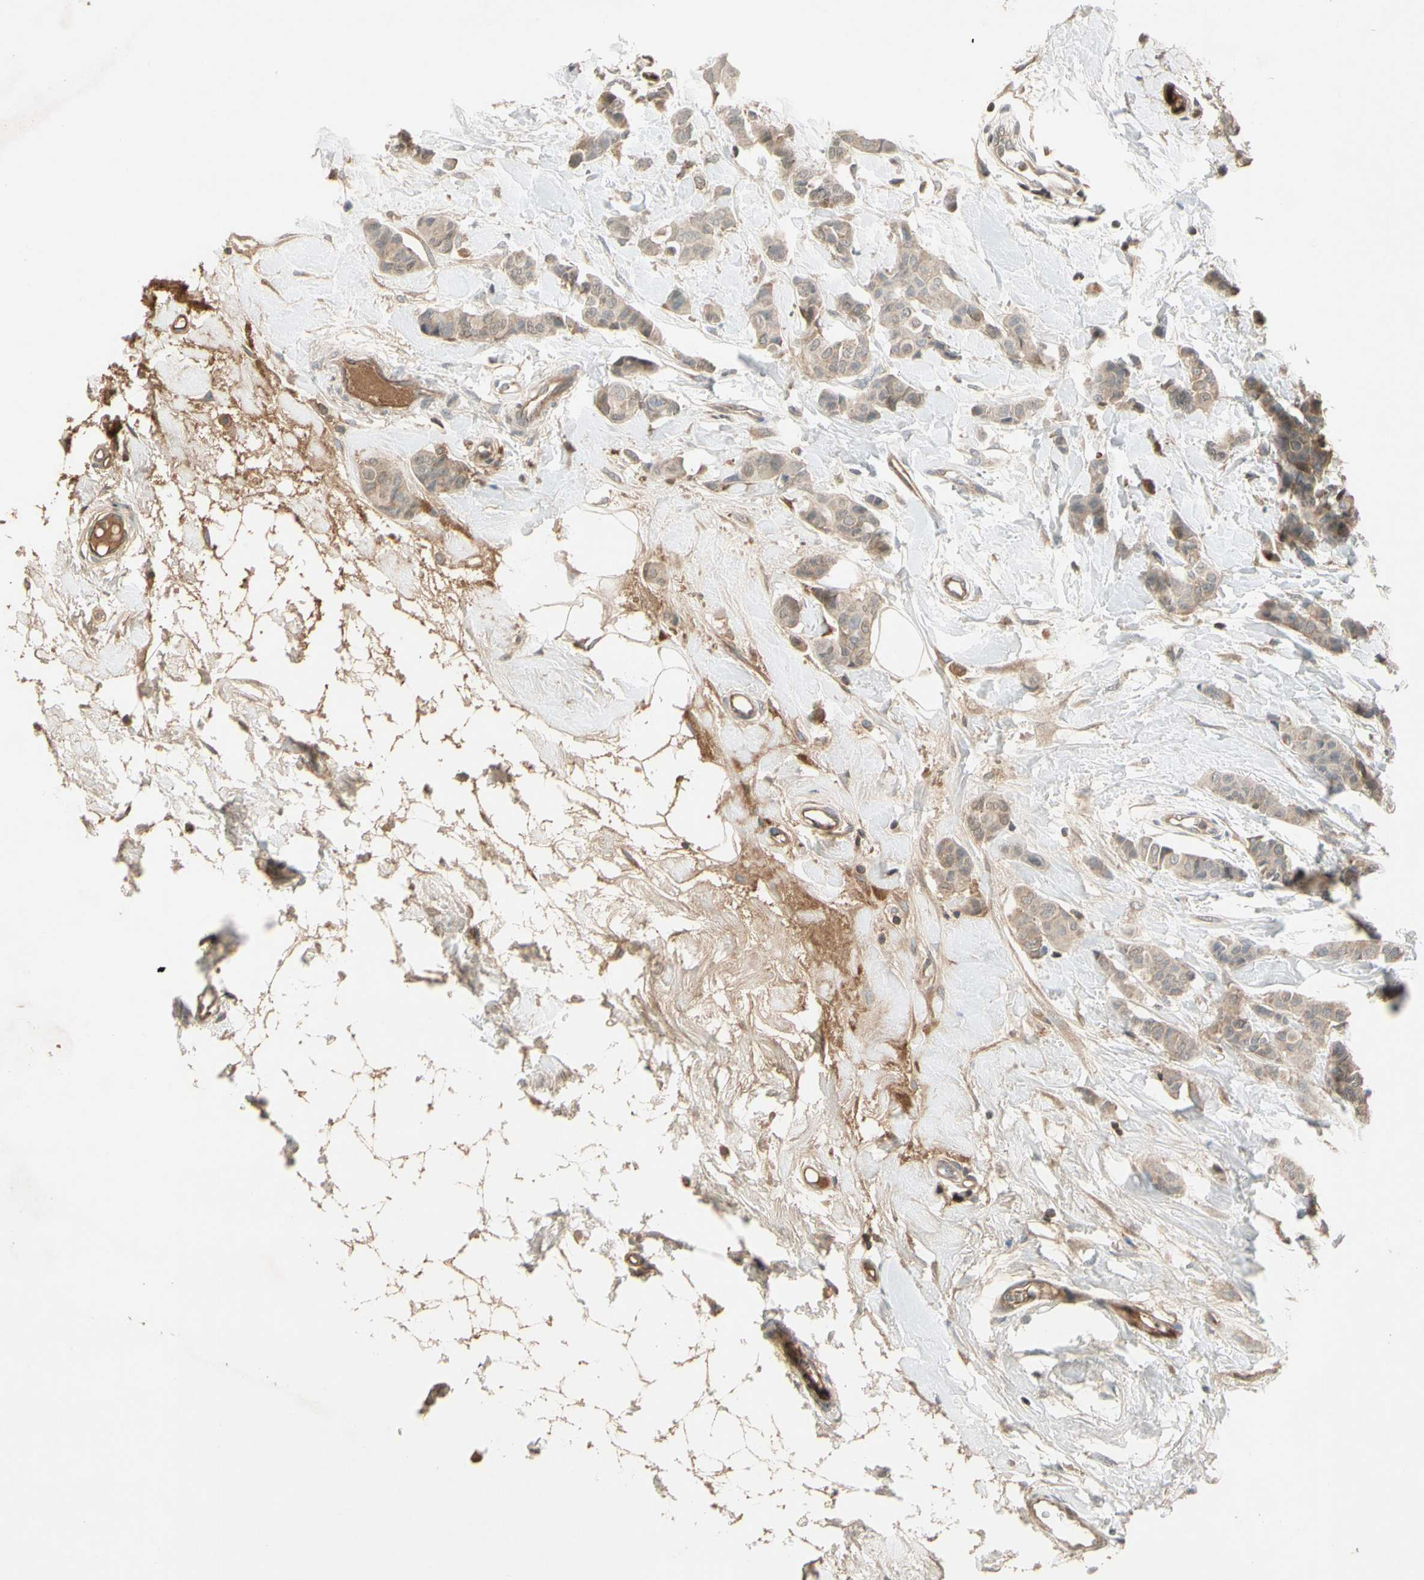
{"staining": {"intensity": "weak", "quantity": ">75%", "location": "cytoplasmic/membranous"}, "tissue": "breast cancer", "cell_type": "Tumor cells", "image_type": "cancer", "snomed": [{"axis": "morphology", "description": "Normal tissue, NOS"}, {"axis": "morphology", "description": "Duct carcinoma"}, {"axis": "topography", "description": "Breast"}], "caption": "Invasive ductal carcinoma (breast) stained with immunohistochemistry (IHC) exhibits weak cytoplasmic/membranous staining in about >75% of tumor cells. (DAB (3,3'-diaminobenzidine) IHC, brown staining for protein, blue staining for nuclei).", "gene": "ICAM5", "patient": {"sex": "female", "age": 40}}